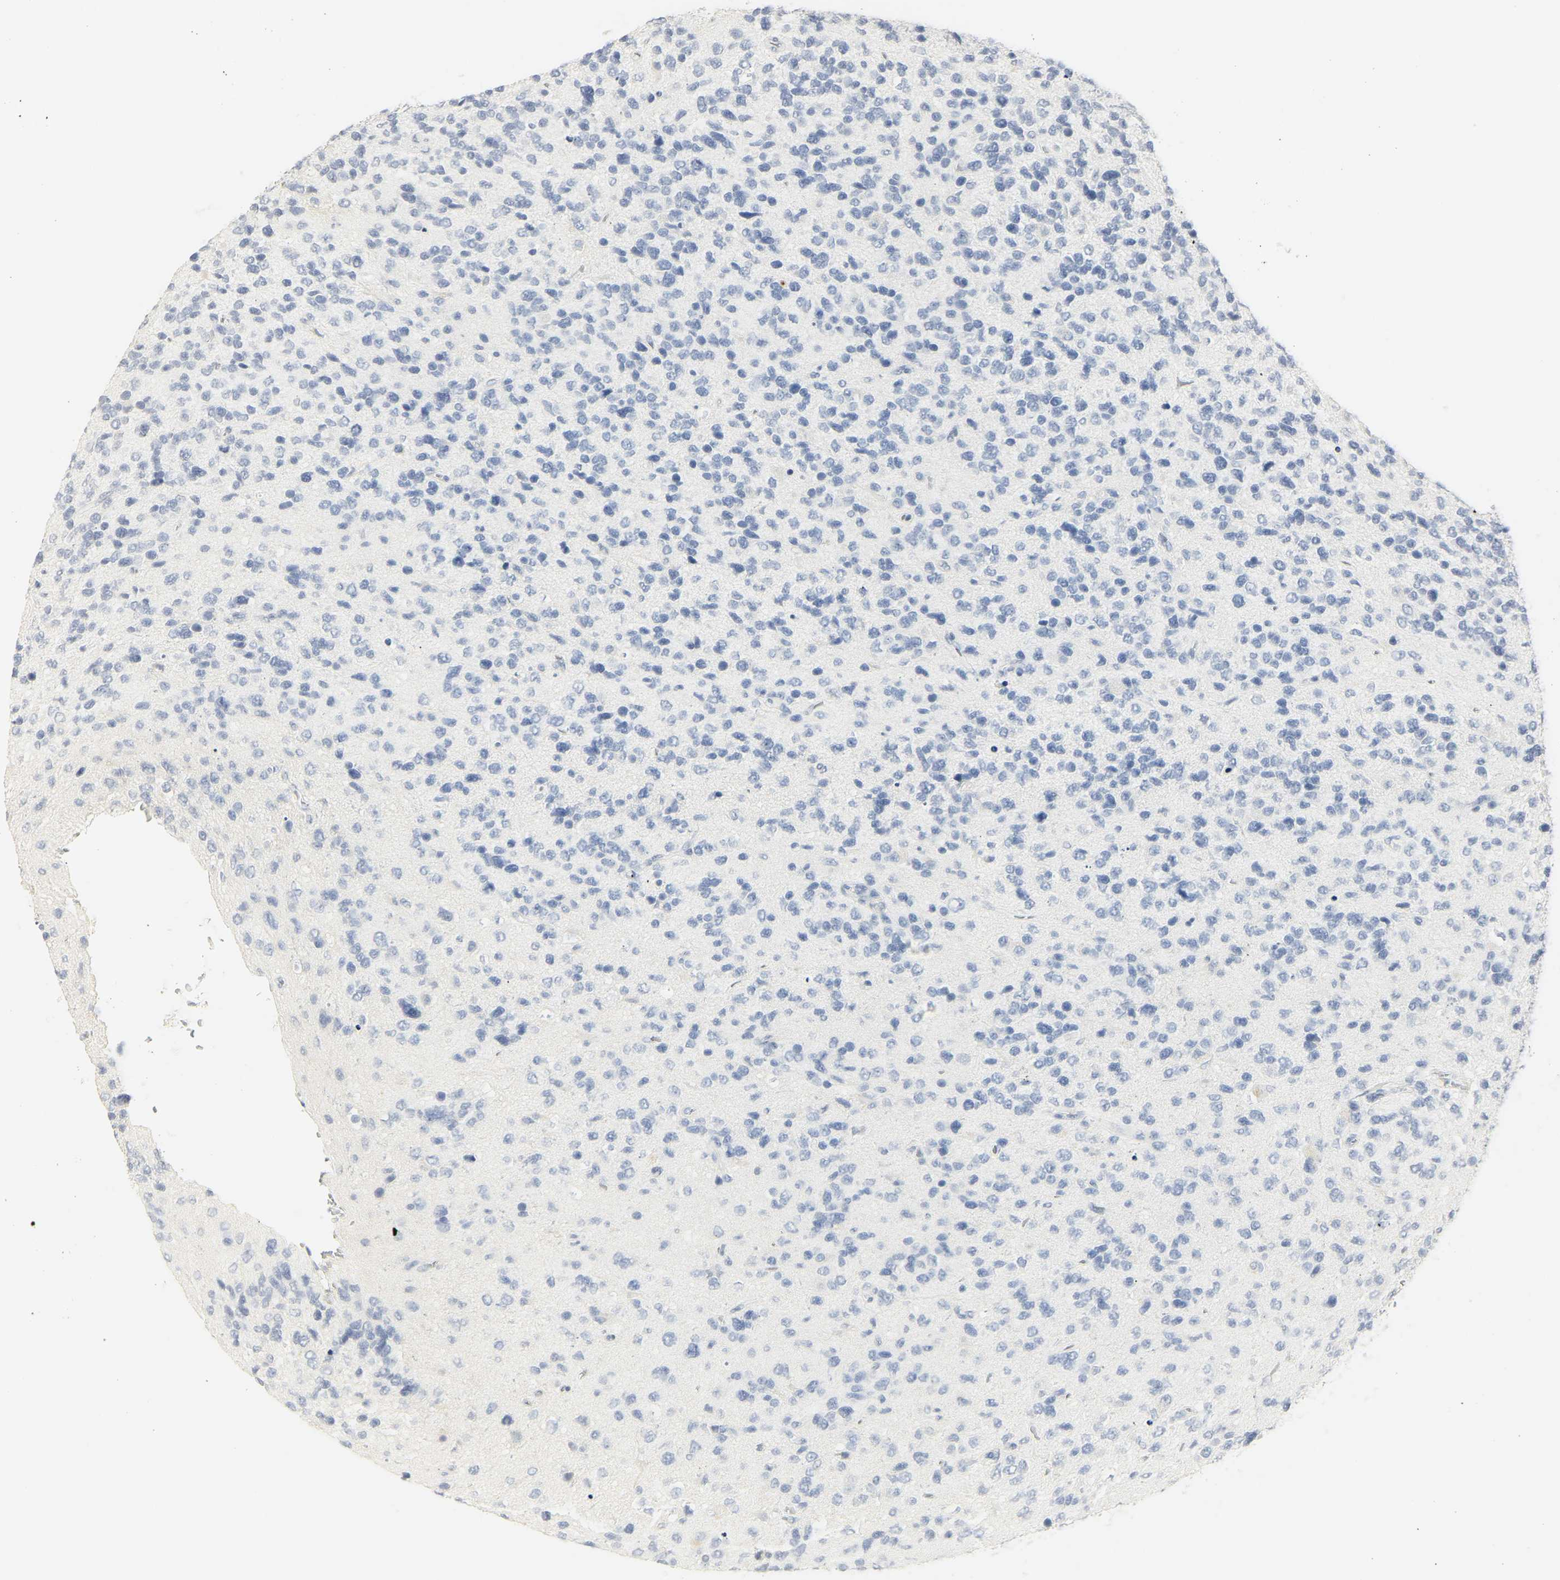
{"staining": {"intensity": "negative", "quantity": "none", "location": "none"}, "tissue": "glioma", "cell_type": "Tumor cells", "image_type": "cancer", "snomed": [{"axis": "morphology", "description": "Glioma, malignant, High grade"}, {"axis": "topography", "description": "Brain"}], "caption": "Immunohistochemical staining of human malignant glioma (high-grade) shows no significant staining in tumor cells.", "gene": "MPO", "patient": {"sex": "female", "age": 58}}